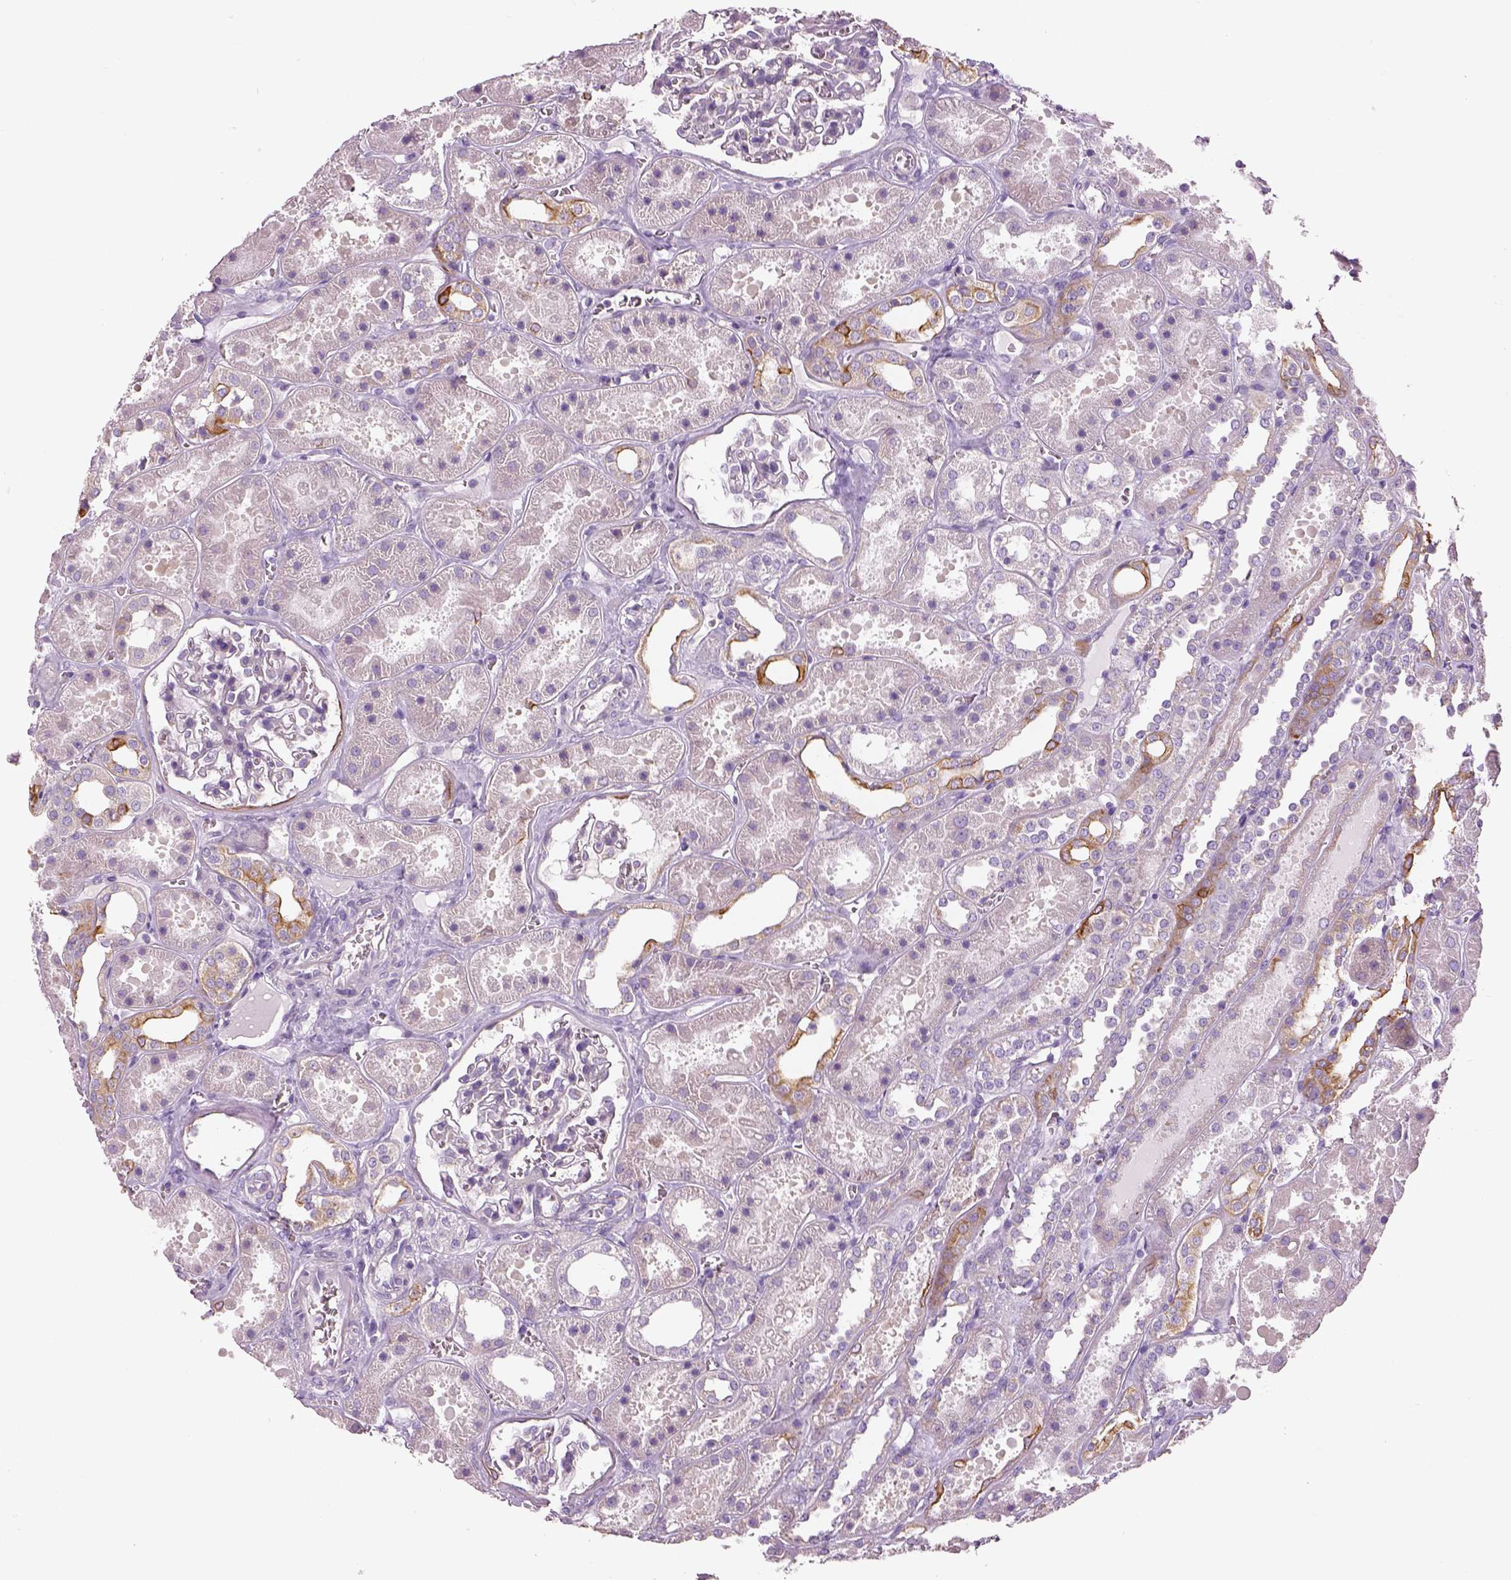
{"staining": {"intensity": "negative", "quantity": "none", "location": "none"}, "tissue": "kidney", "cell_type": "Cells in glomeruli", "image_type": "normal", "snomed": [{"axis": "morphology", "description": "Normal tissue, NOS"}, {"axis": "topography", "description": "Kidney"}], "caption": "The IHC image has no significant staining in cells in glomeruli of kidney. (DAB (3,3'-diaminobenzidine) immunohistochemistry (IHC) visualized using brightfield microscopy, high magnification).", "gene": "CHST14", "patient": {"sex": "female", "age": 41}}